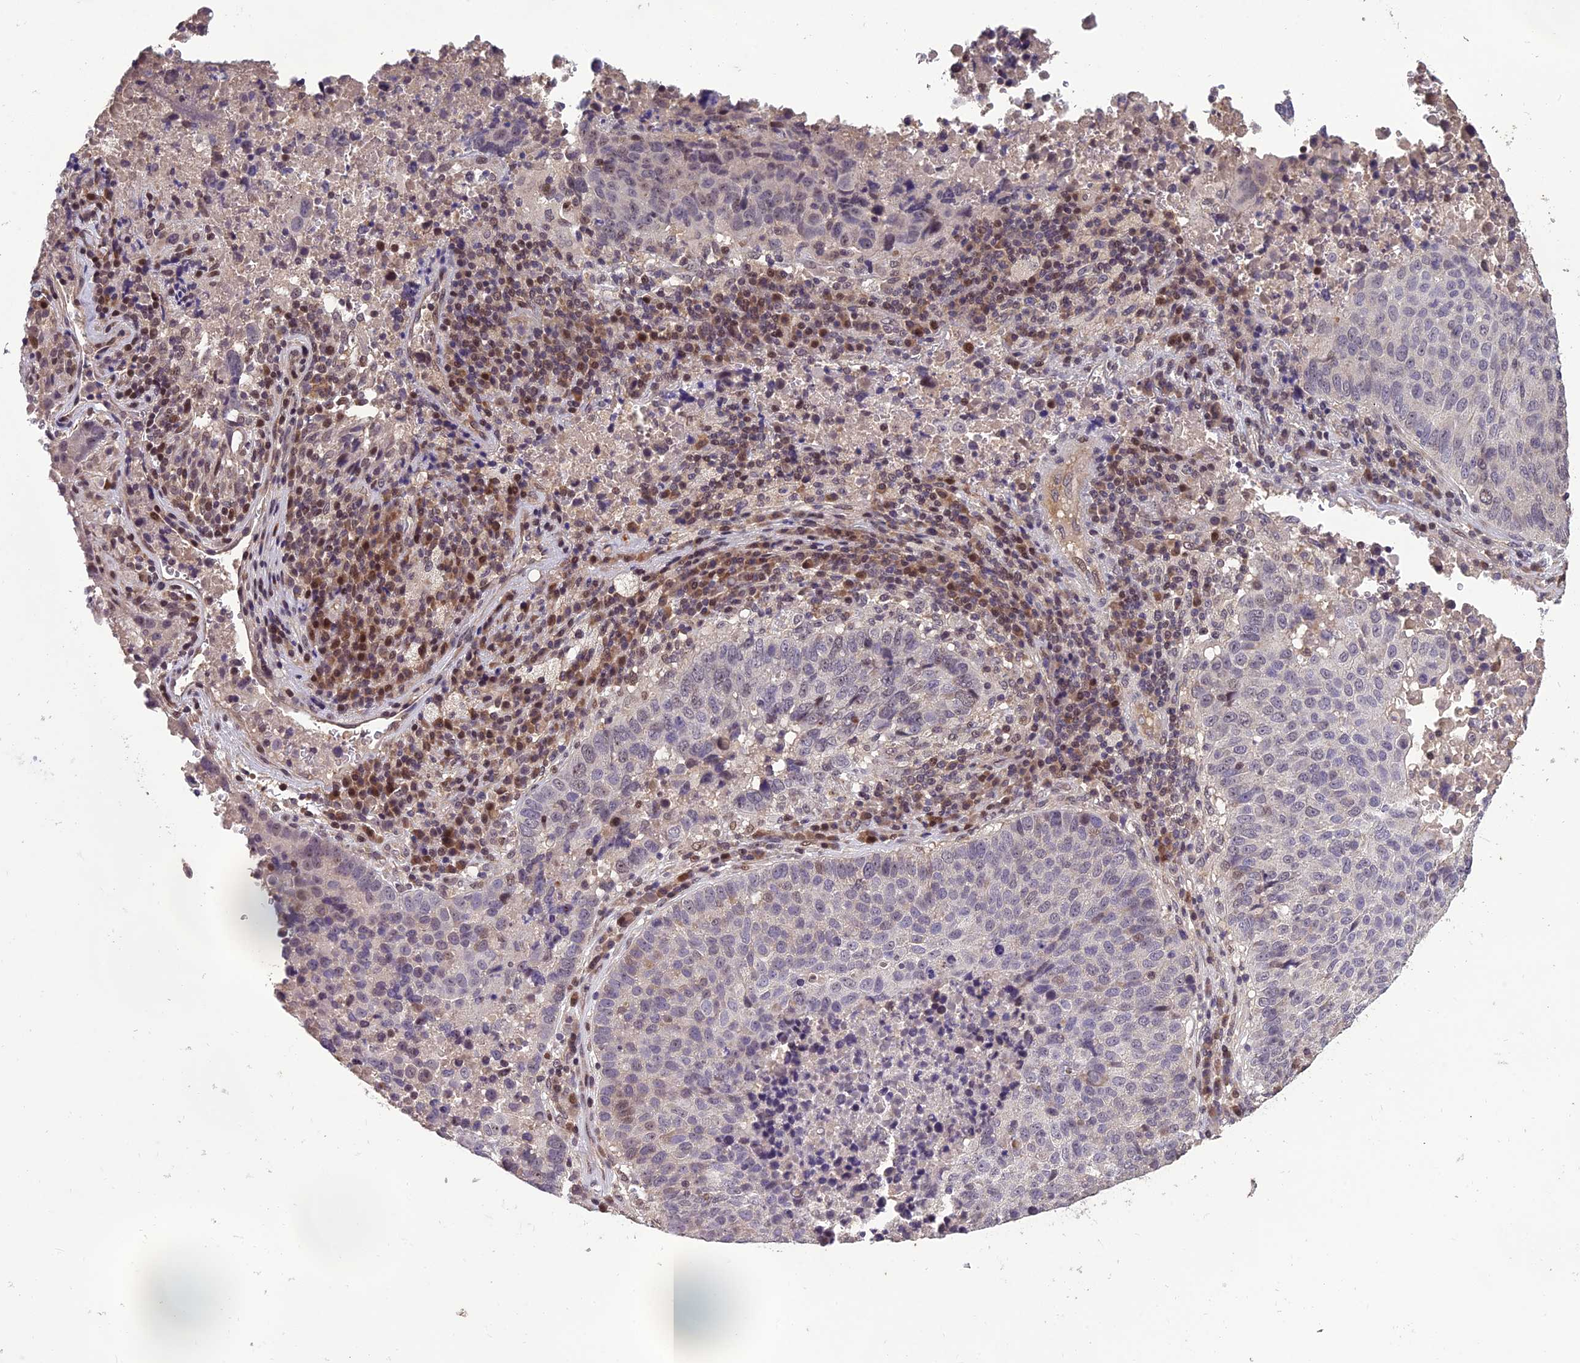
{"staining": {"intensity": "negative", "quantity": "none", "location": "none"}, "tissue": "lung cancer", "cell_type": "Tumor cells", "image_type": "cancer", "snomed": [{"axis": "morphology", "description": "Squamous cell carcinoma, NOS"}, {"axis": "topography", "description": "Lung"}], "caption": "A high-resolution photomicrograph shows immunohistochemistry (IHC) staining of lung cancer (squamous cell carcinoma), which demonstrates no significant expression in tumor cells. (Stains: DAB (3,3'-diaminobenzidine) IHC with hematoxylin counter stain, Microscopy: brightfield microscopy at high magnification).", "gene": "GRWD1", "patient": {"sex": "male", "age": 73}}